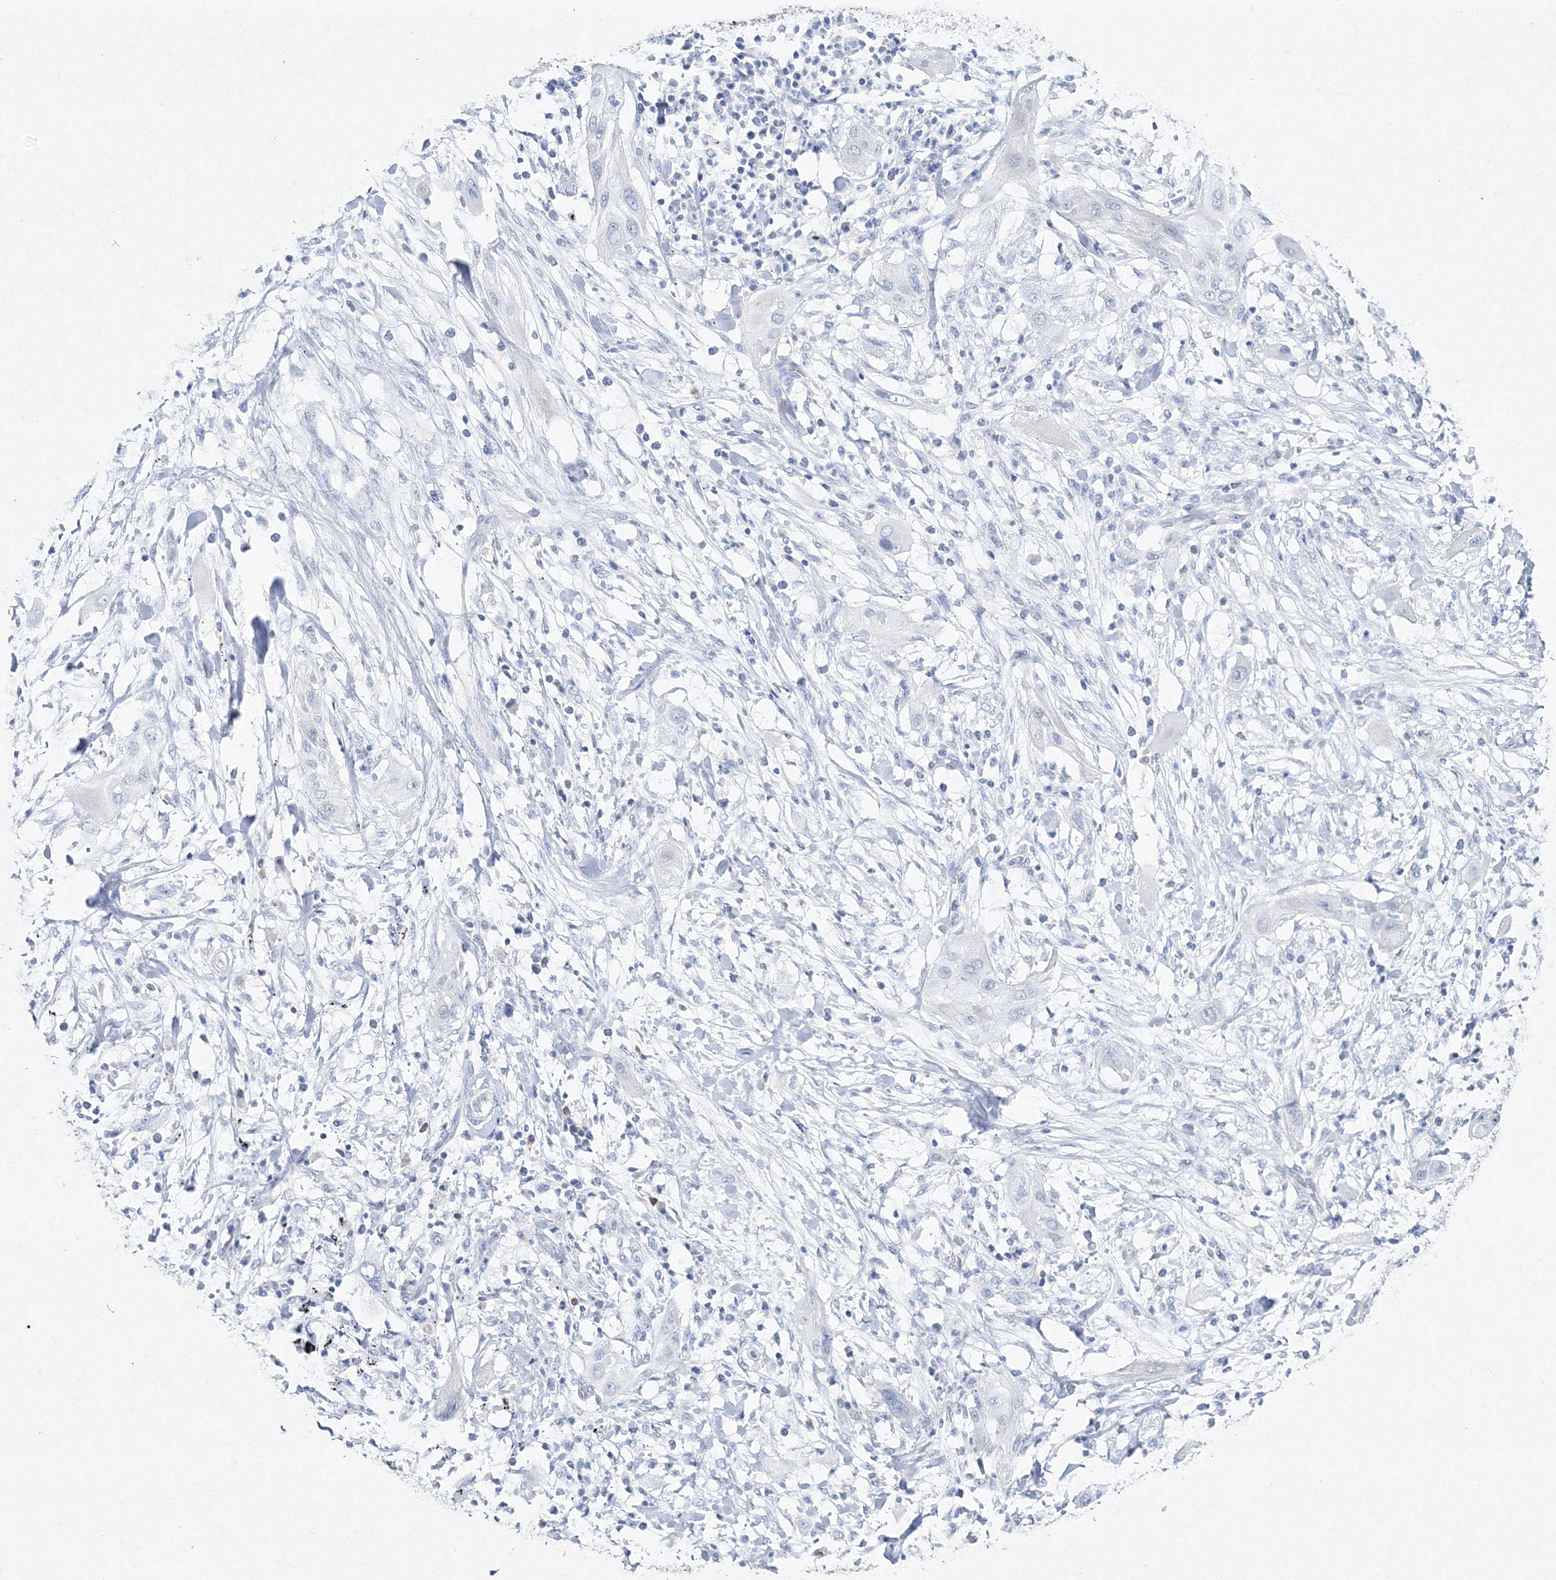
{"staining": {"intensity": "negative", "quantity": "none", "location": "none"}, "tissue": "lung cancer", "cell_type": "Tumor cells", "image_type": "cancer", "snomed": [{"axis": "morphology", "description": "Squamous cell carcinoma, NOS"}, {"axis": "topography", "description": "Lung"}], "caption": "IHC of human lung cancer (squamous cell carcinoma) reveals no expression in tumor cells. Brightfield microscopy of immunohistochemistry stained with DAB (brown) and hematoxylin (blue), captured at high magnification.", "gene": "GCKR", "patient": {"sex": "female", "age": 47}}